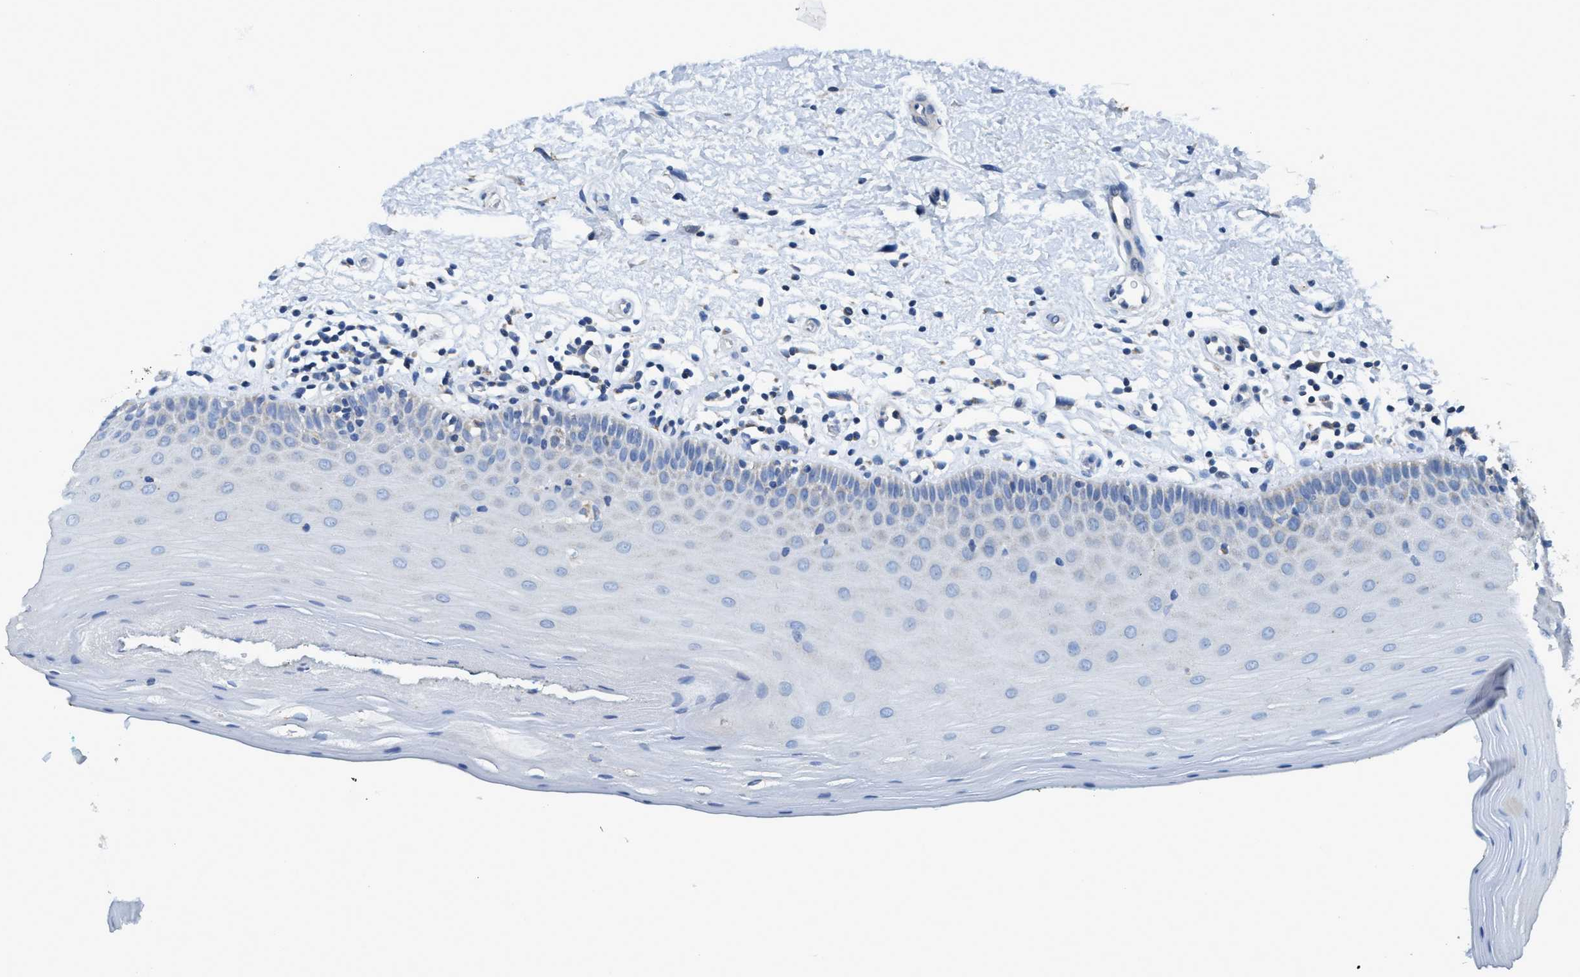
{"staining": {"intensity": "negative", "quantity": "none", "location": "none"}, "tissue": "oral mucosa", "cell_type": "Squamous epithelial cells", "image_type": "normal", "snomed": [{"axis": "morphology", "description": "Normal tissue, NOS"}, {"axis": "topography", "description": "Skeletal muscle"}, {"axis": "topography", "description": "Oral tissue"}], "caption": "High magnification brightfield microscopy of normal oral mucosa stained with DAB (3,3'-diaminobenzidine) (brown) and counterstained with hematoxylin (blue): squamous epithelial cells show no significant staining. Nuclei are stained in blue.", "gene": "ANKFN1", "patient": {"sex": "male", "age": 58}}